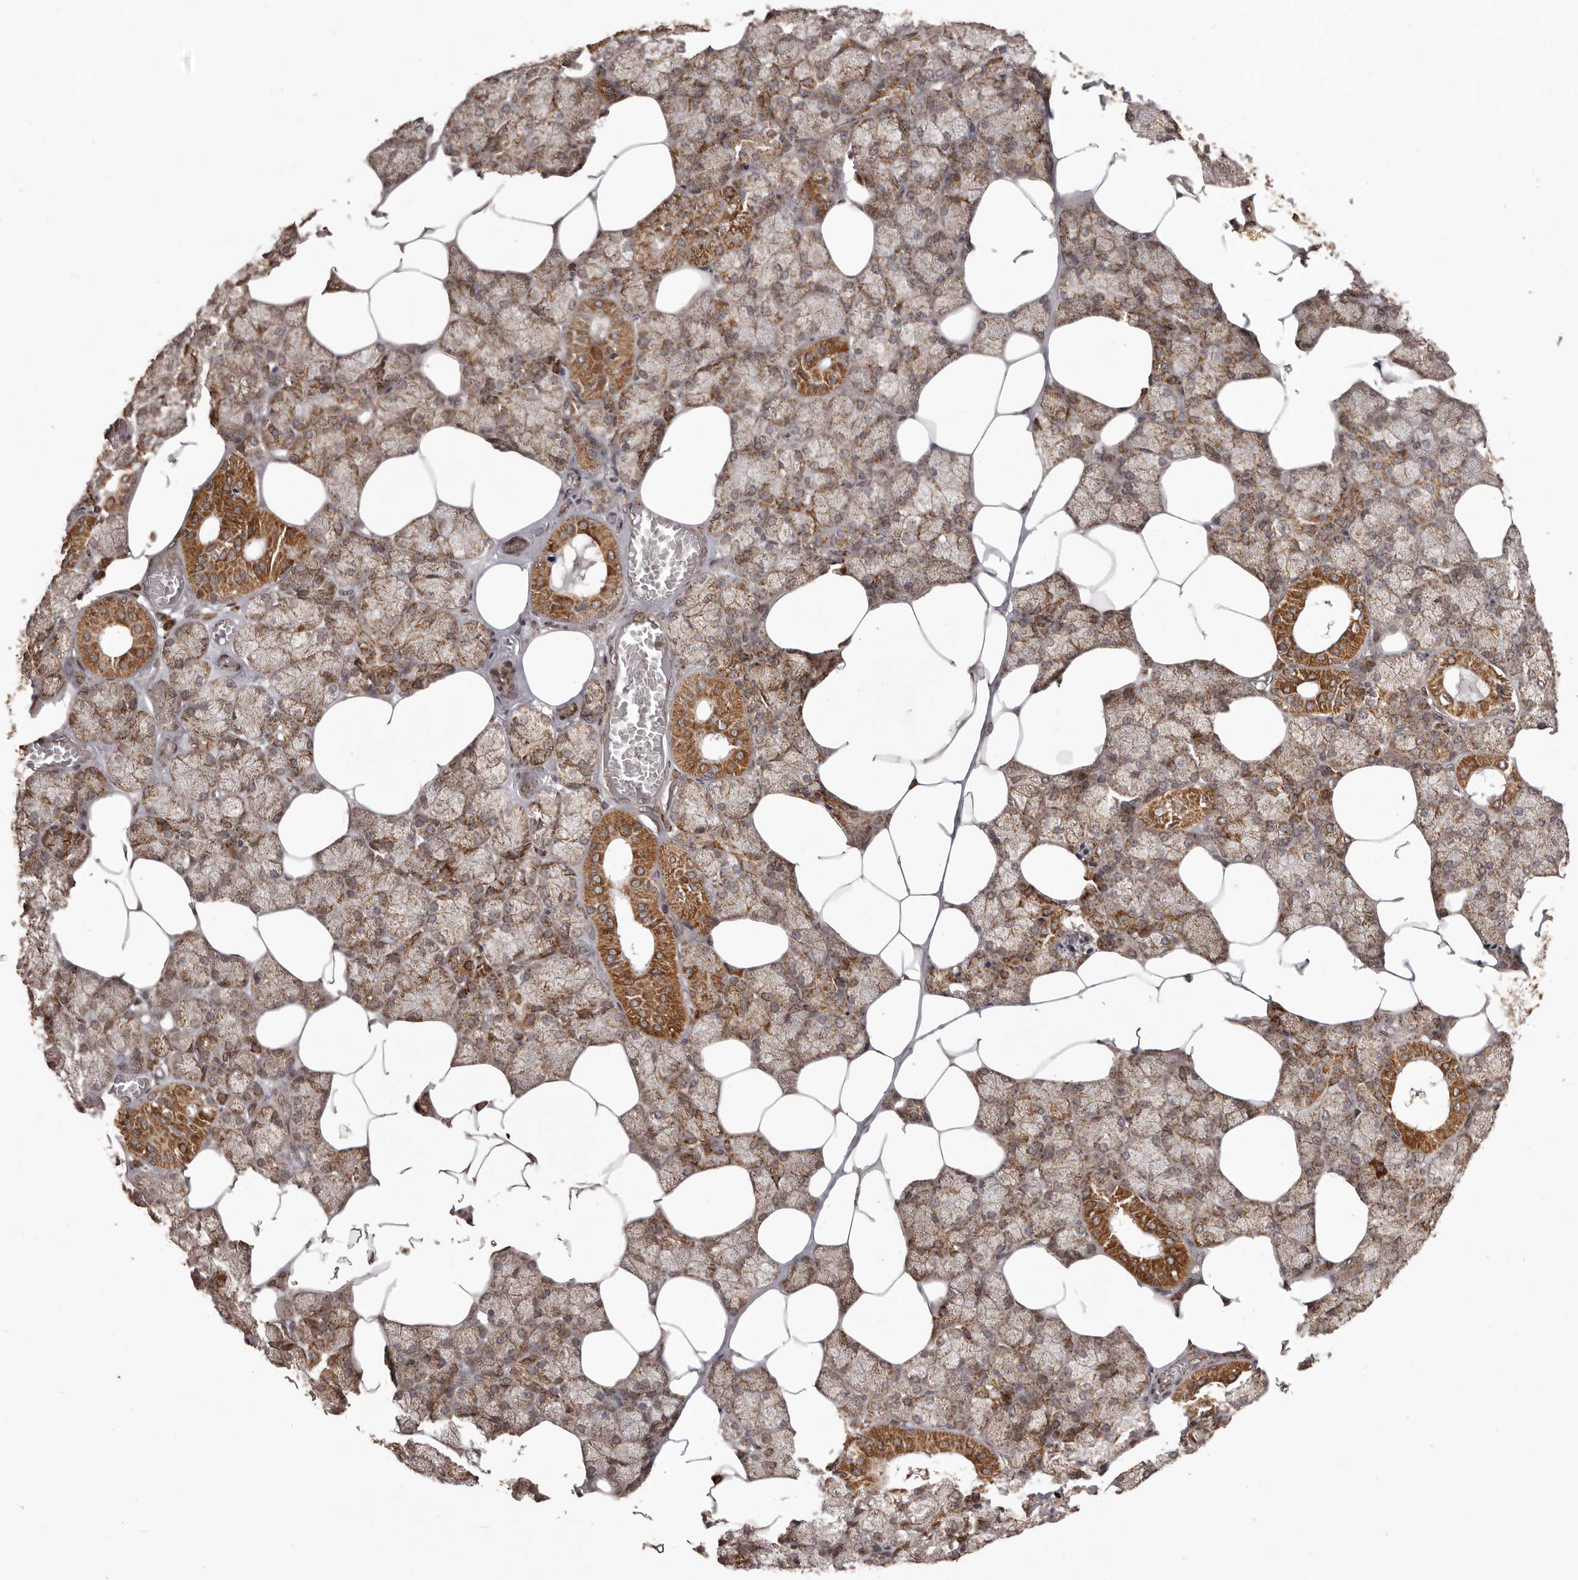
{"staining": {"intensity": "moderate", "quantity": ">75%", "location": "cytoplasmic/membranous"}, "tissue": "salivary gland", "cell_type": "Glandular cells", "image_type": "normal", "snomed": [{"axis": "morphology", "description": "Normal tissue, NOS"}, {"axis": "topography", "description": "Salivary gland"}], "caption": "The histopathology image reveals a brown stain indicating the presence of a protein in the cytoplasmic/membranous of glandular cells in salivary gland. (brown staining indicates protein expression, while blue staining denotes nuclei).", "gene": "CHRM2", "patient": {"sex": "male", "age": 62}}